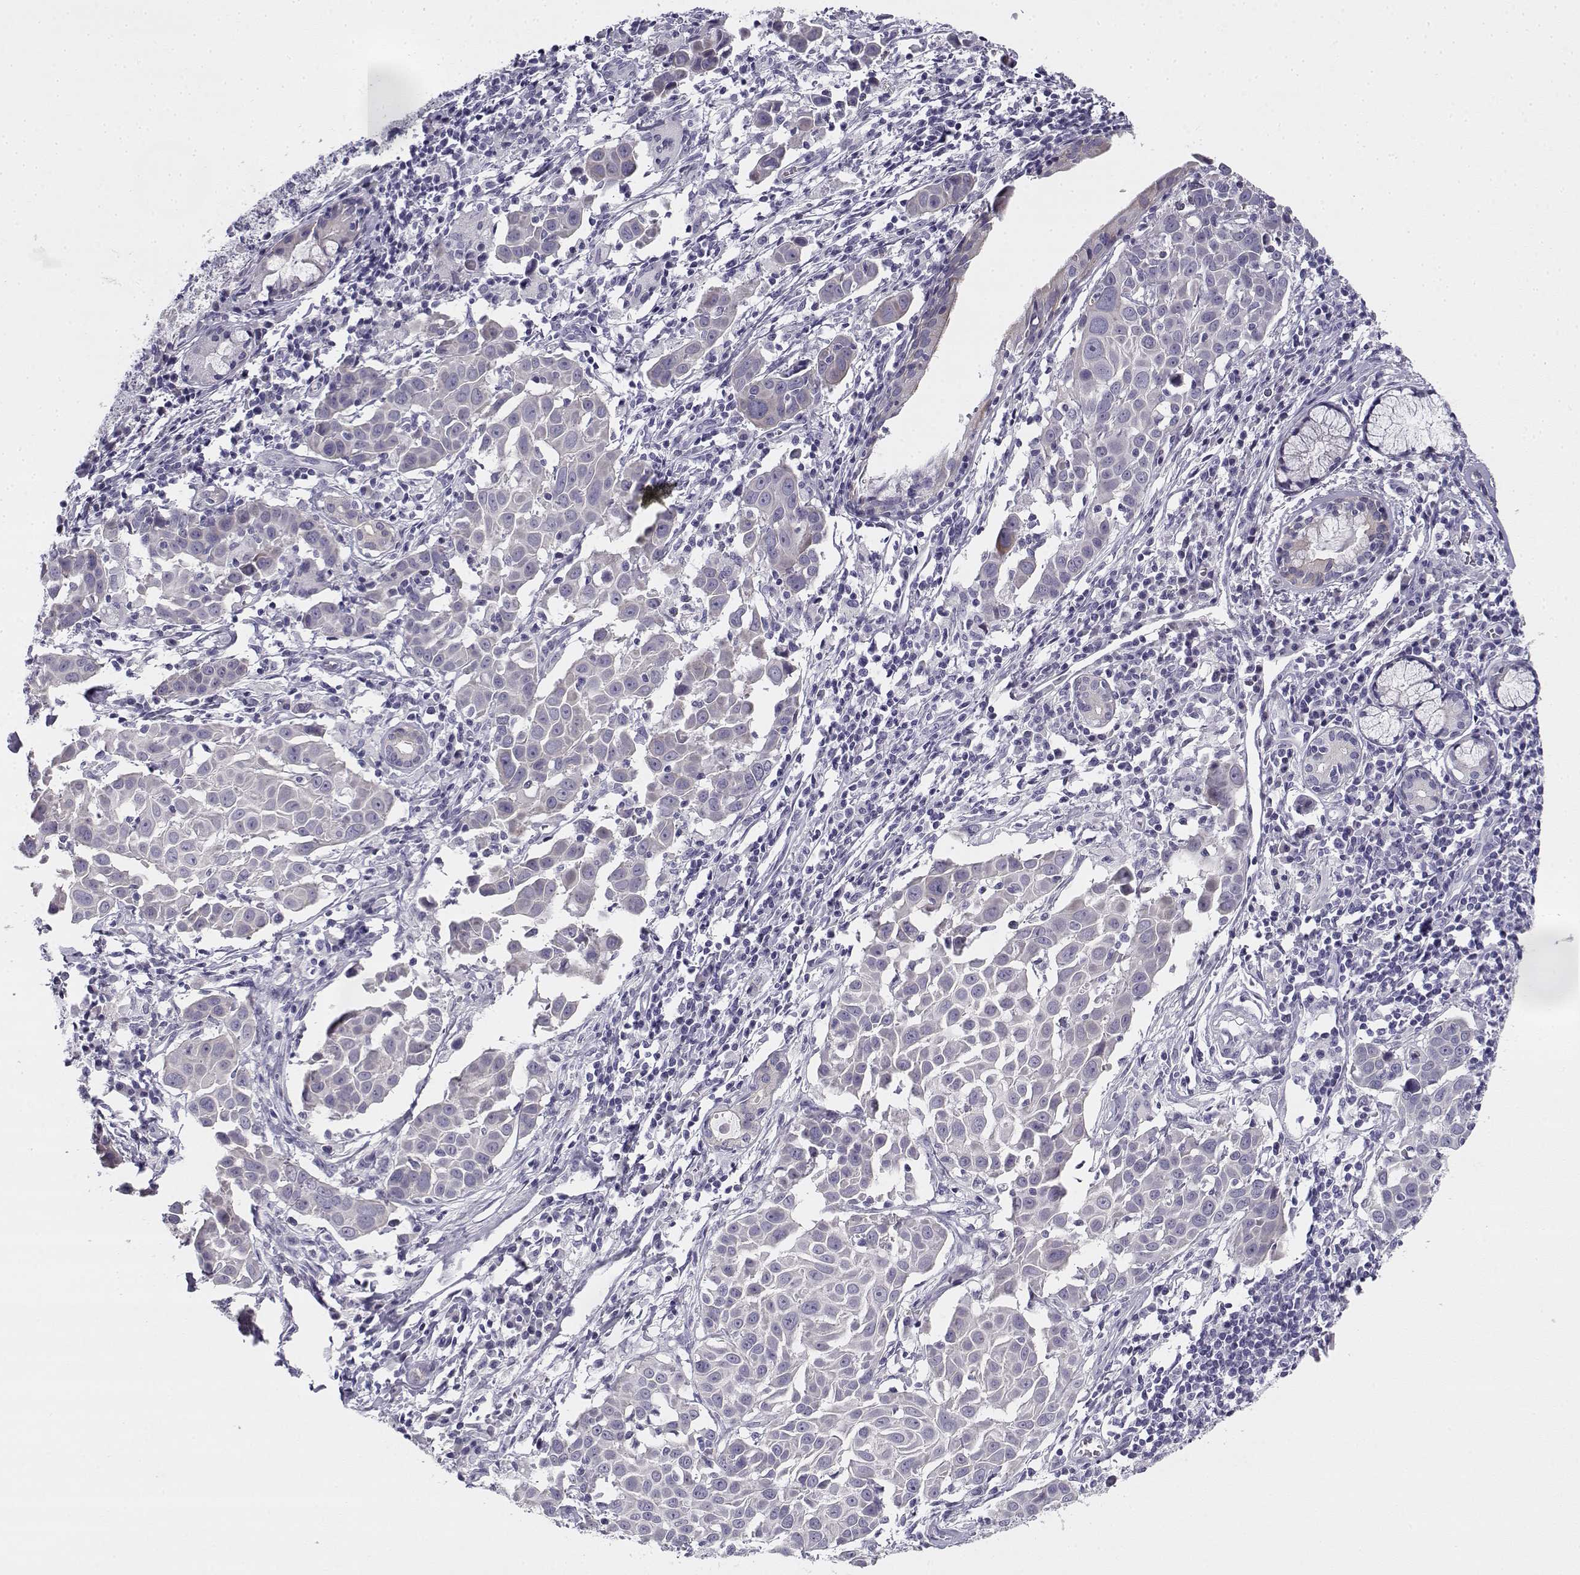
{"staining": {"intensity": "negative", "quantity": "none", "location": "none"}, "tissue": "lung cancer", "cell_type": "Tumor cells", "image_type": "cancer", "snomed": [{"axis": "morphology", "description": "Squamous cell carcinoma, NOS"}, {"axis": "topography", "description": "Lung"}], "caption": "Tumor cells show no significant protein expression in lung cancer (squamous cell carcinoma). The staining was performed using DAB (3,3'-diaminobenzidine) to visualize the protein expression in brown, while the nuclei were stained in blue with hematoxylin (Magnification: 20x).", "gene": "CREB3L3", "patient": {"sex": "male", "age": 57}}